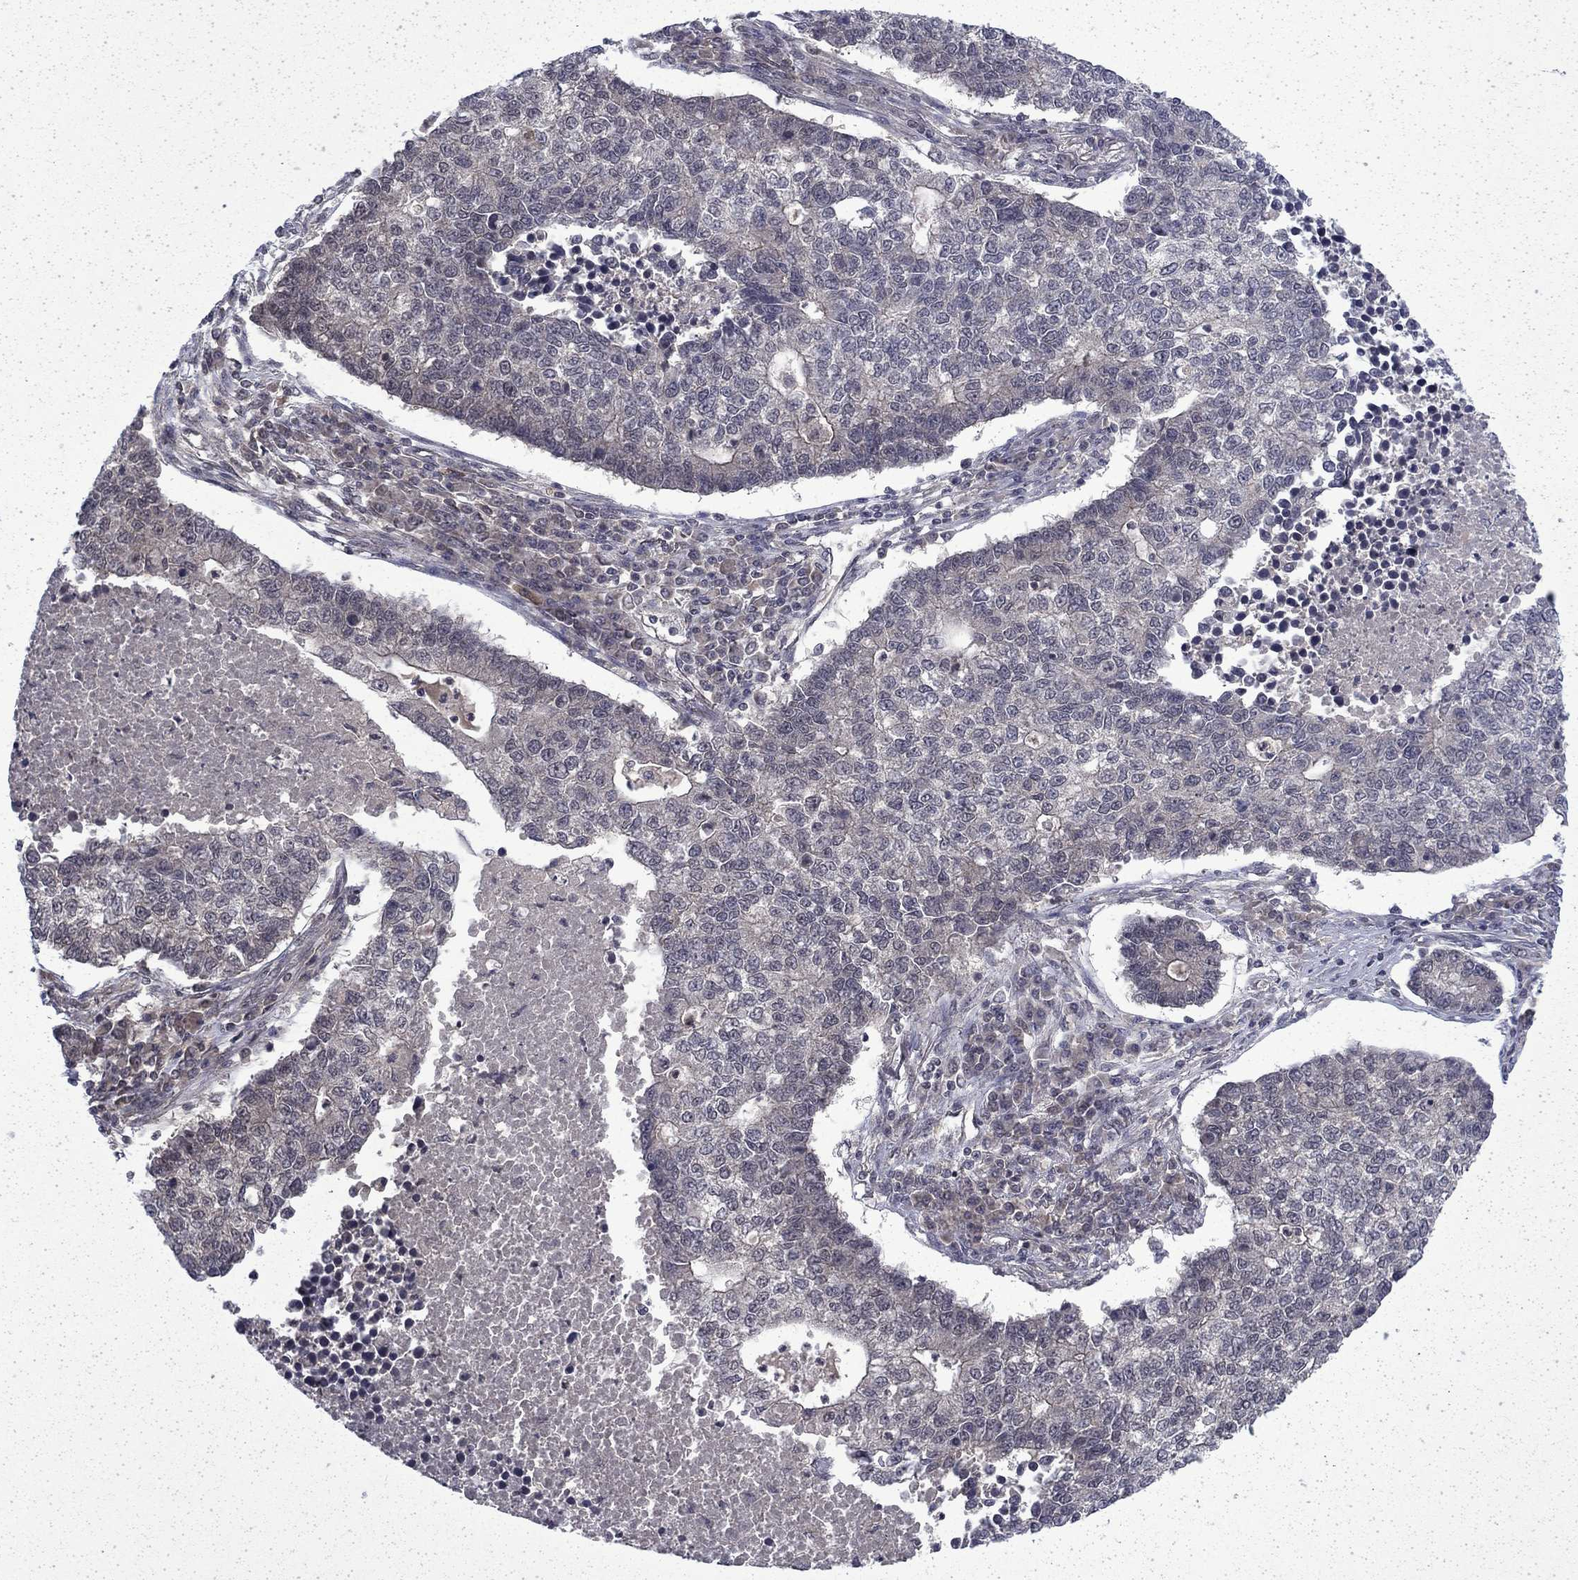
{"staining": {"intensity": "negative", "quantity": "none", "location": "none"}, "tissue": "lung cancer", "cell_type": "Tumor cells", "image_type": "cancer", "snomed": [{"axis": "morphology", "description": "Adenocarcinoma, NOS"}, {"axis": "topography", "description": "Lung"}], "caption": "This is a photomicrograph of immunohistochemistry (IHC) staining of adenocarcinoma (lung), which shows no staining in tumor cells.", "gene": "CHAT", "patient": {"sex": "male", "age": 57}}